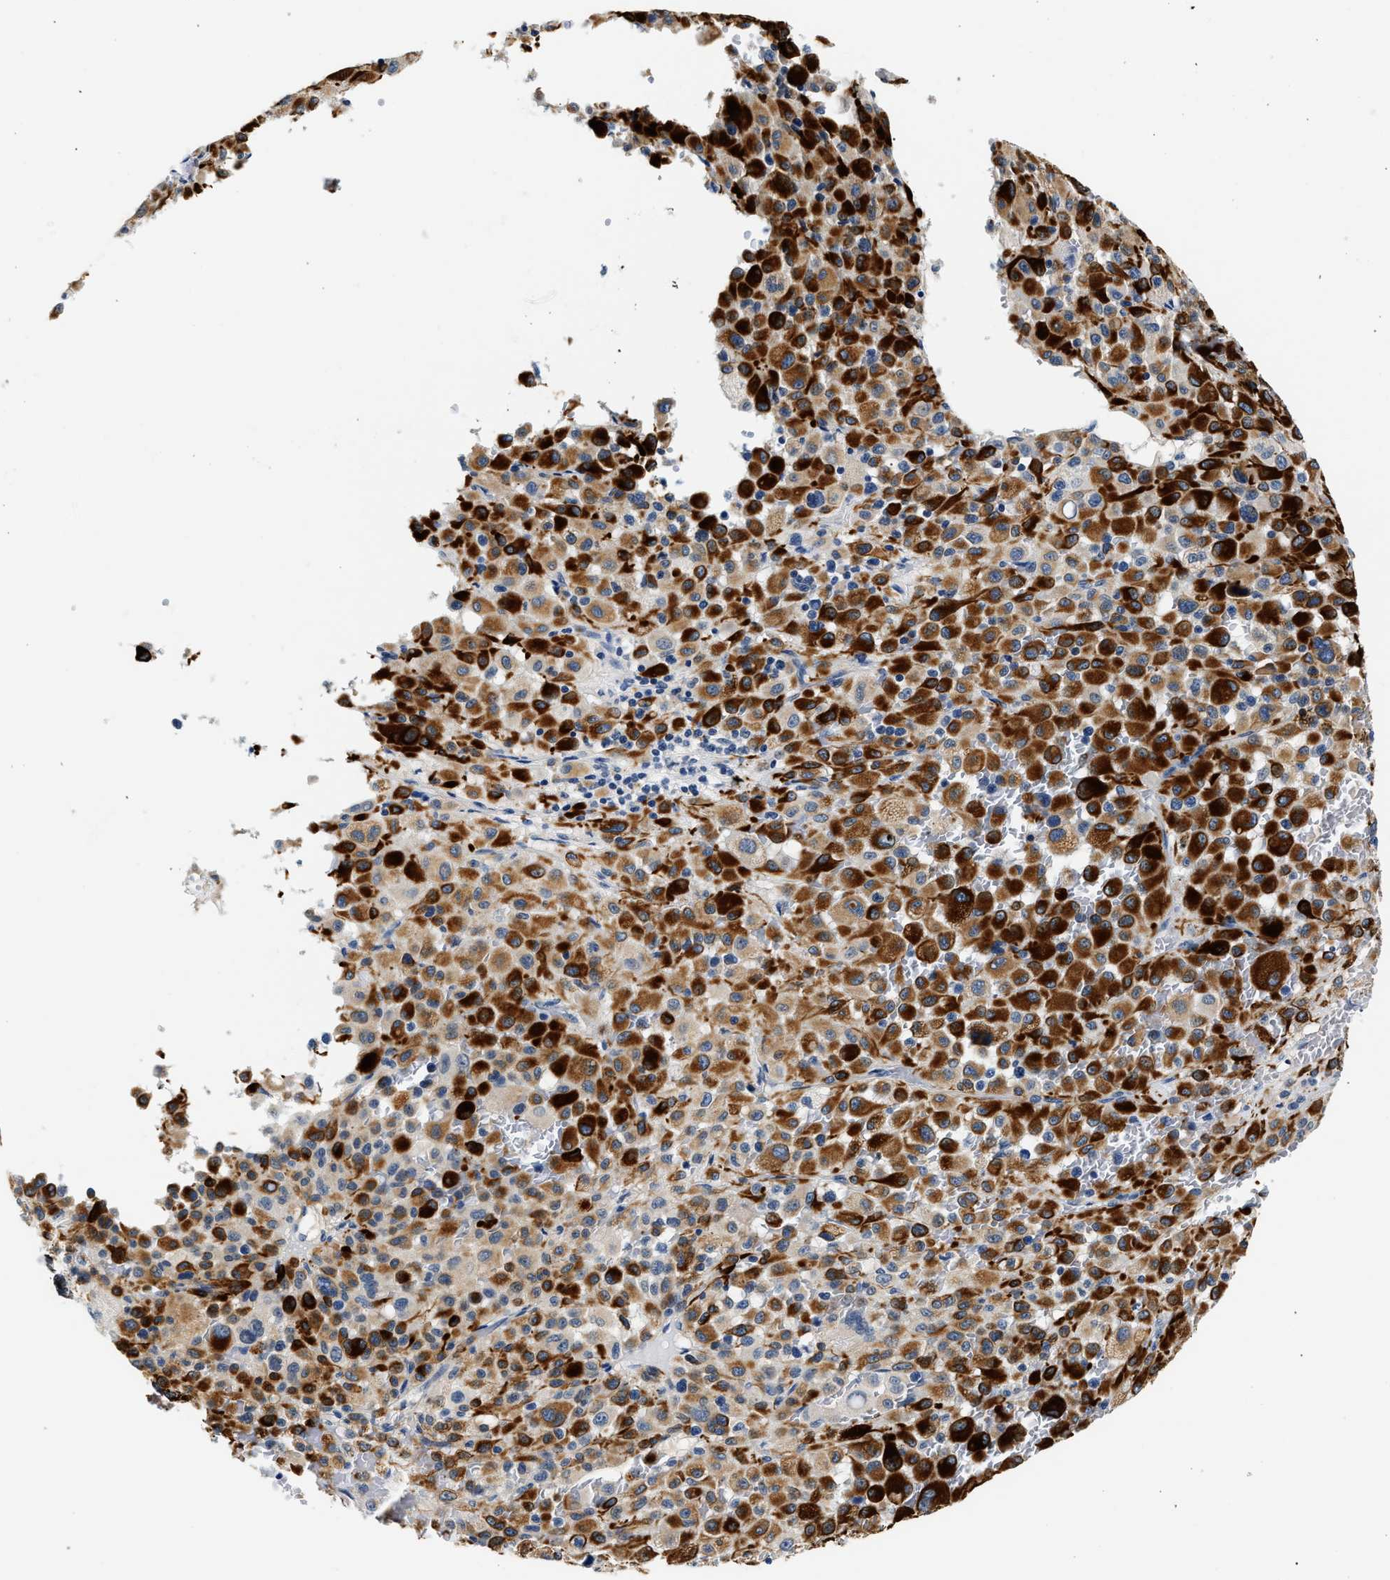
{"staining": {"intensity": "moderate", "quantity": ">75%", "location": "cytoplasmic/membranous"}, "tissue": "melanoma", "cell_type": "Tumor cells", "image_type": "cancer", "snomed": [{"axis": "morphology", "description": "Malignant melanoma, Metastatic site"}, {"axis": "topography", "description": "Skin"}], "caption": "Melanoma tissue reveals moderate cytoplasmic/membranous staining in about >75% of tumor cells, visualized by immunohistochemistry.", "gene": "MED22", "patient": {"sex": "female", "age": 74}}